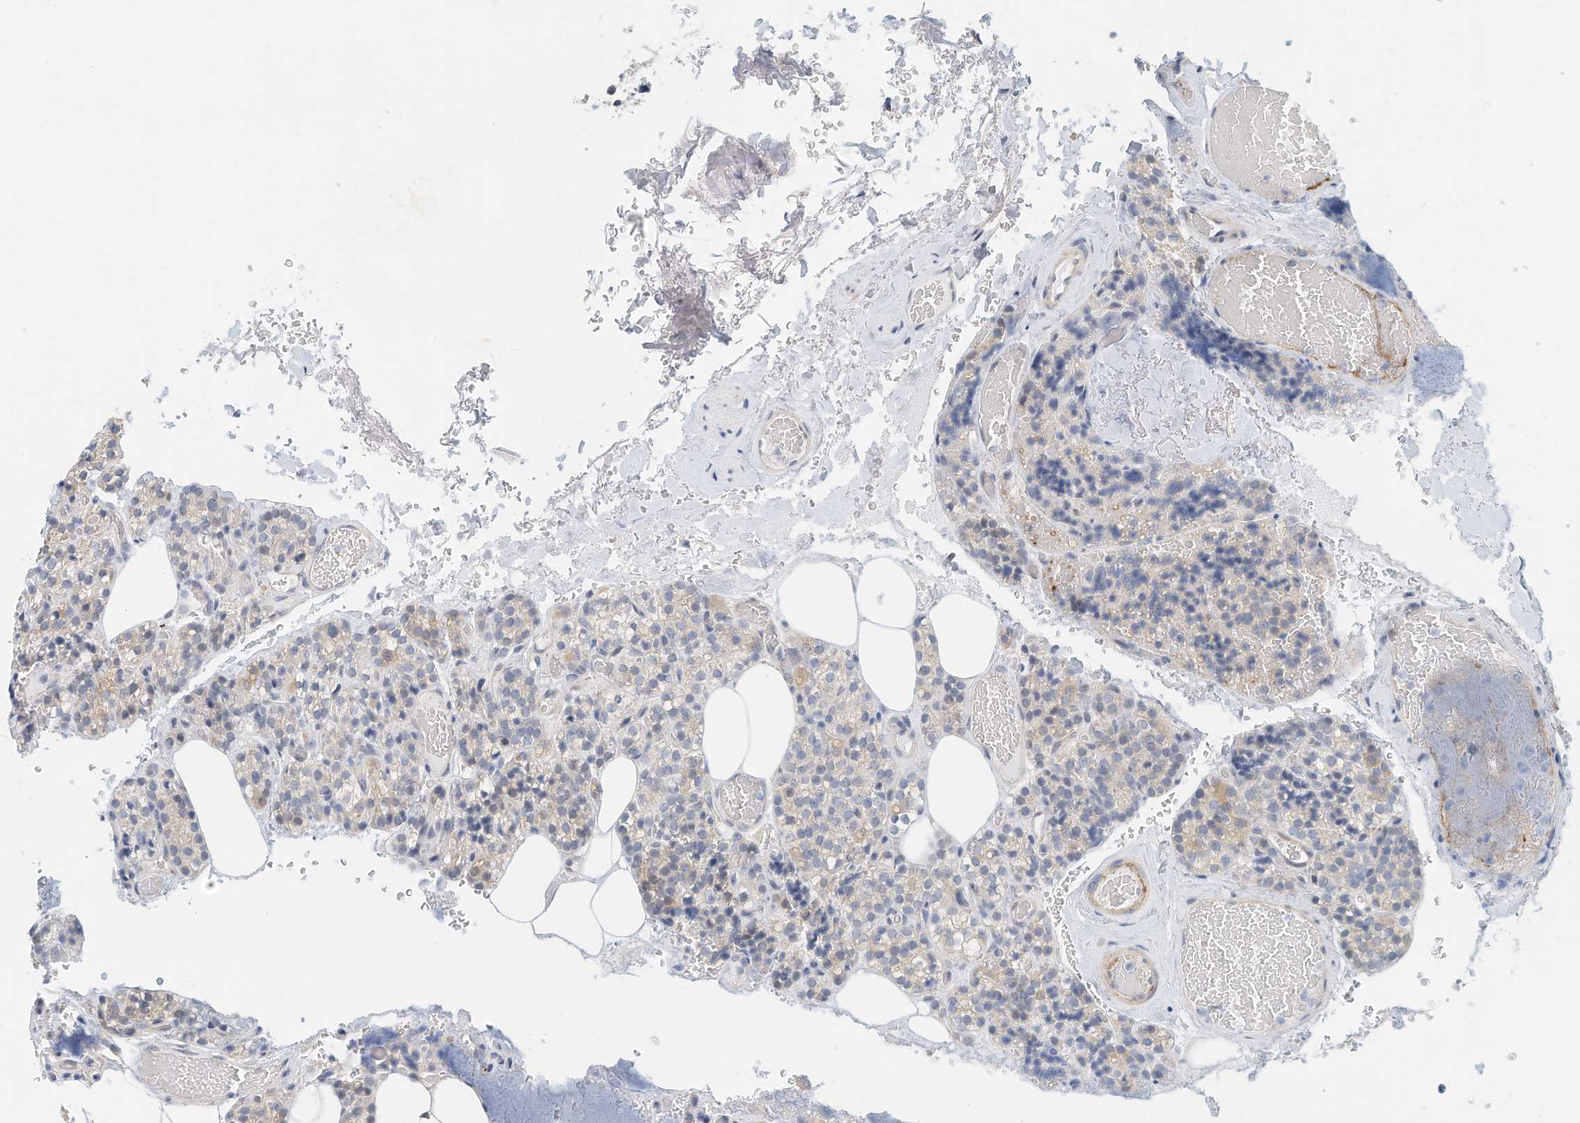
{"staining": {"intensity": "negative", "quantity": "none", "location": "none"}, "tissue": "parathyroid gland", "cell_type": "Glandular cells", "image_type": "normal", "snomed": [{"axis": "morphology", "description": "Normal tissue, NOS"}, {"axis": "topography", "description": "Parathyroid gland"}], "caption": "Immunohistochemistry of unremarkable human parathyroid gland reveals no staining in glandular cells. (Immunohistochemistry (ihc), brightfield microscopy, high magnification).", "gene": "ARHGAP28", "patient": {"sex": "male", "age": 87}}